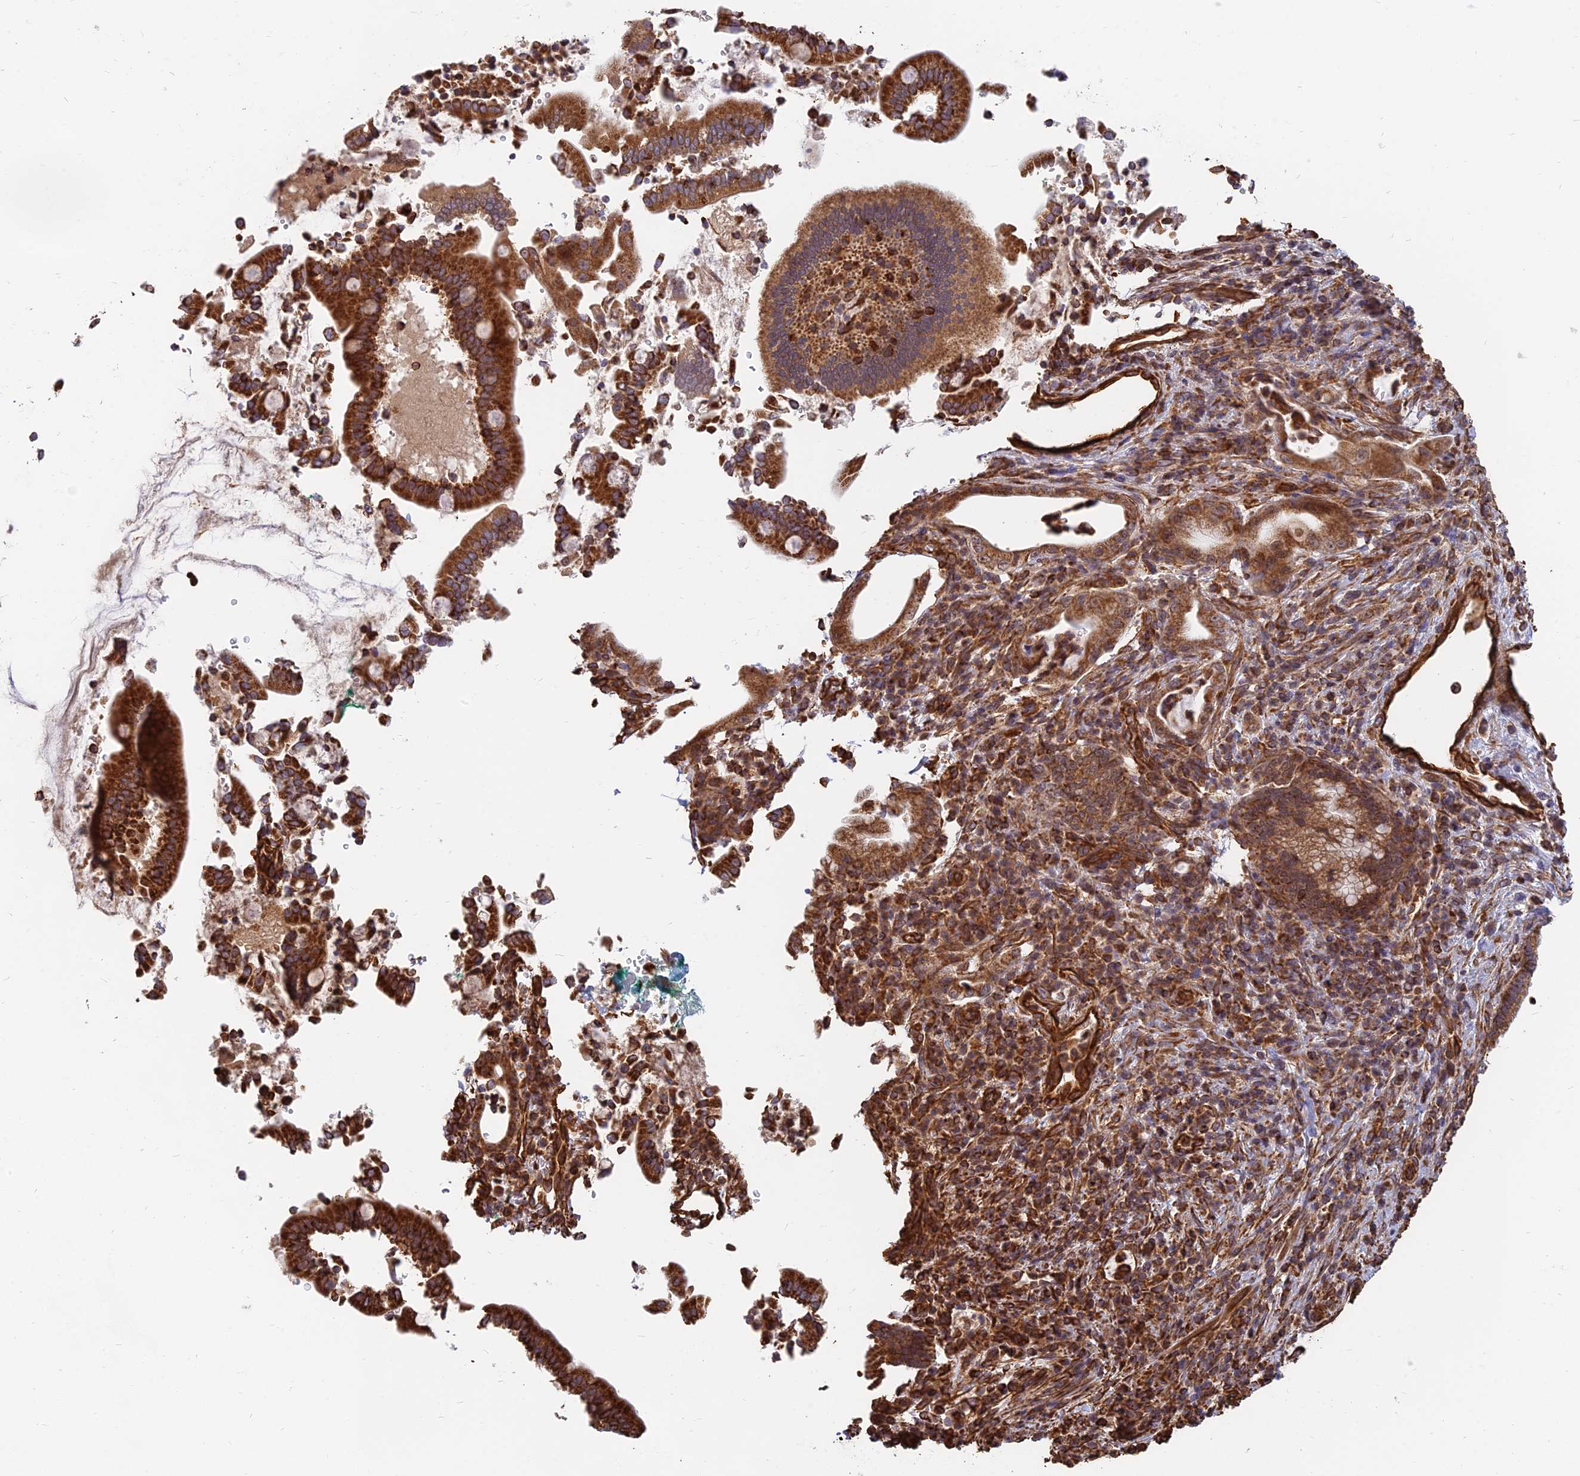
{"staining": {"intensity": "strong", "quantity": ">75%", "location": "cytoplasmic/membranous"}, "tissue": "pancreatic cancer", "cell_type": "Tumor cells", "image_type": "cancer", "snomed": [{"axis": "morphology", "description": "Normal tissue, NOS"}, {"axis": "morphology", "description": "Adenocarcinoma, NOS"}, {"axis": "topography", "description": "Pancreas"}], "caption": "Pancreatic cancer (adenocarcinoma) was stained to show a protein in brown. There is high levels of strong cytoplasmic/membranous expression in about >75% of tumor cells. (DAB (3,3'-diaminobenzidine) IHC, brown staining for protein, blue staining for nuclei).", "gene": "DSTYK", "patient": {"sex": "female", "age": 55}}